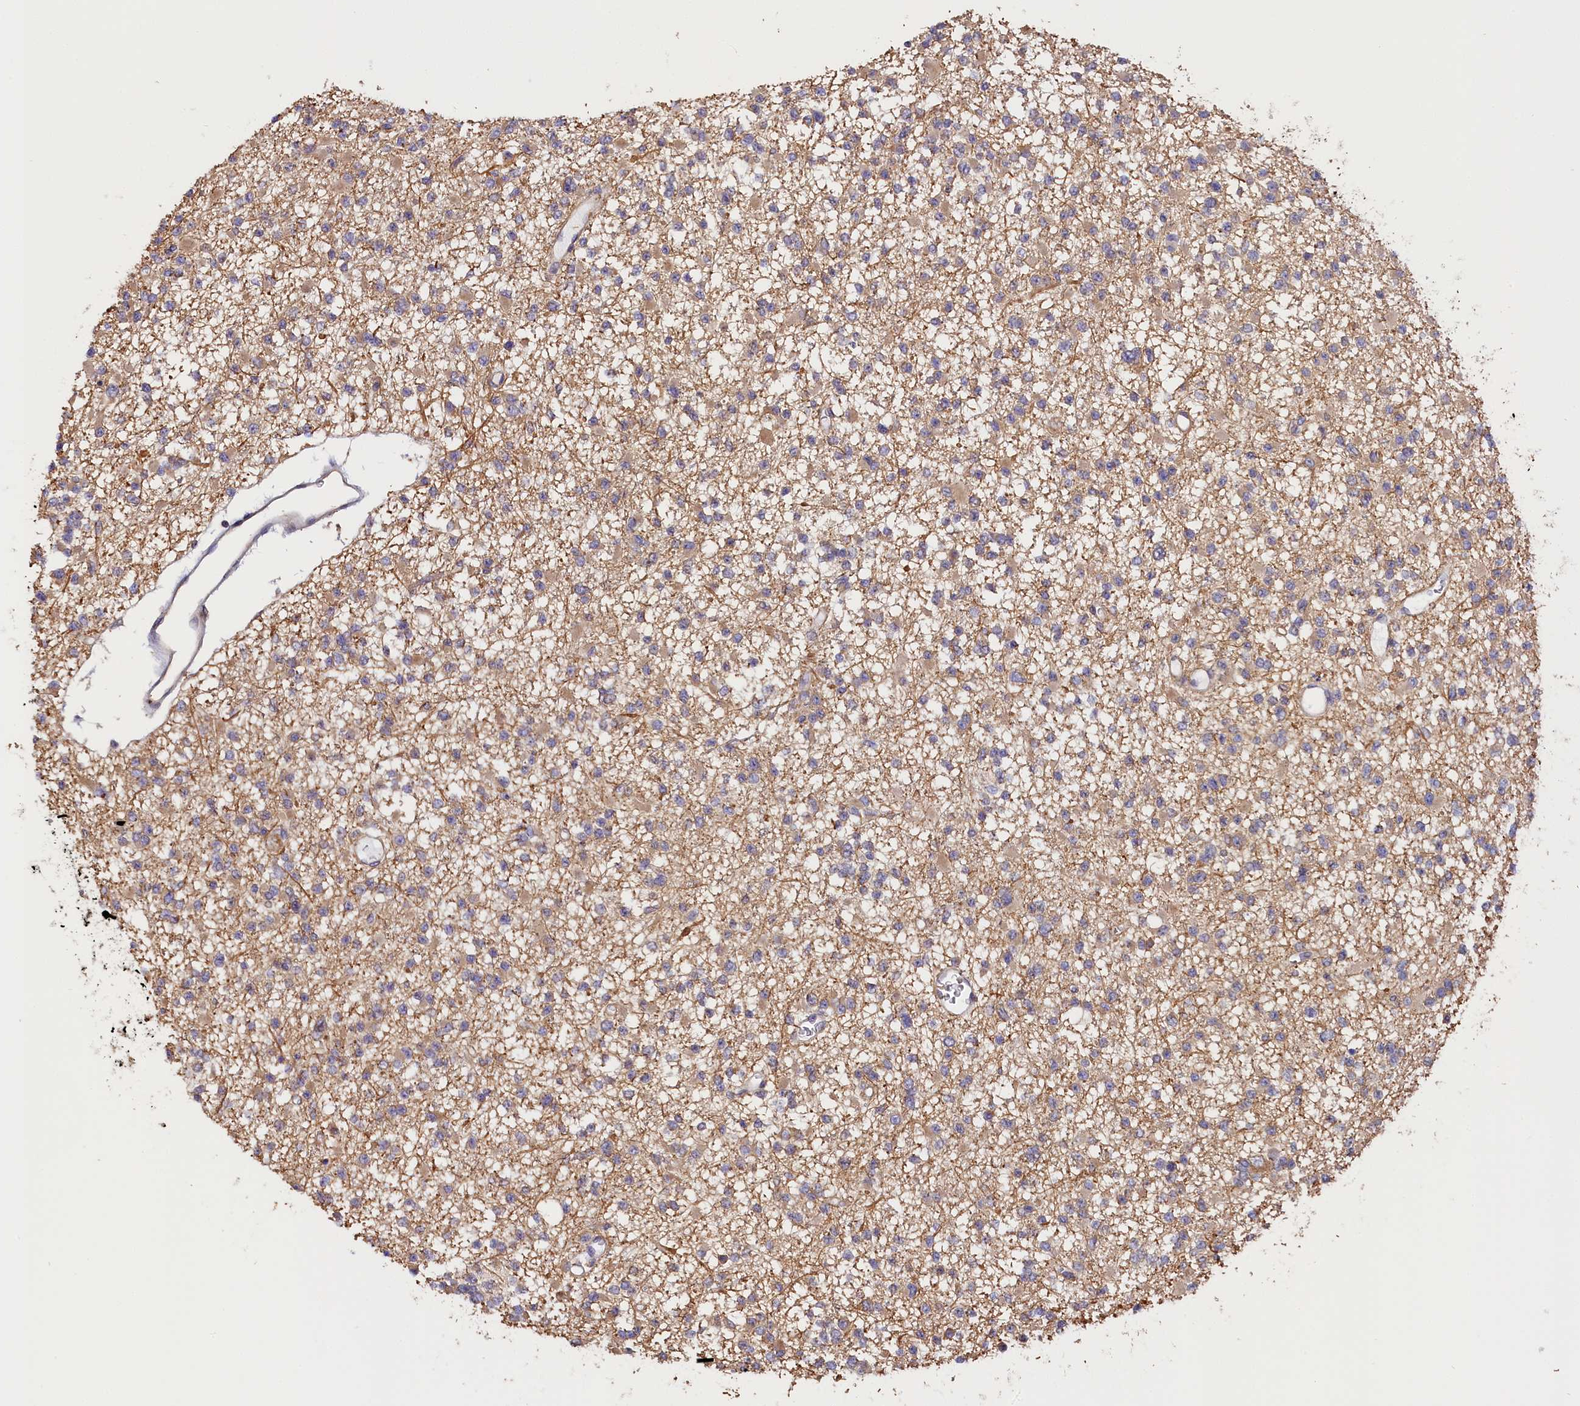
{"staining": {"intensity": "negative", "quantity": "none", "location": "none"}, "tissue": "glioma", "cell_type": "Tumor cells", "image_type": "cancer", "snomed": [{"axis": "morphology", "description": "Glioma, malignant, Low grade"}, {"axis": "topography", "description": "Brain"}], "caption": "The histopathology image exhibits no significant positivity in tumor cells of malignant low-grade glioma.", "gene": "KATNB1", "patient": {"sex": "female", "age": 22}}